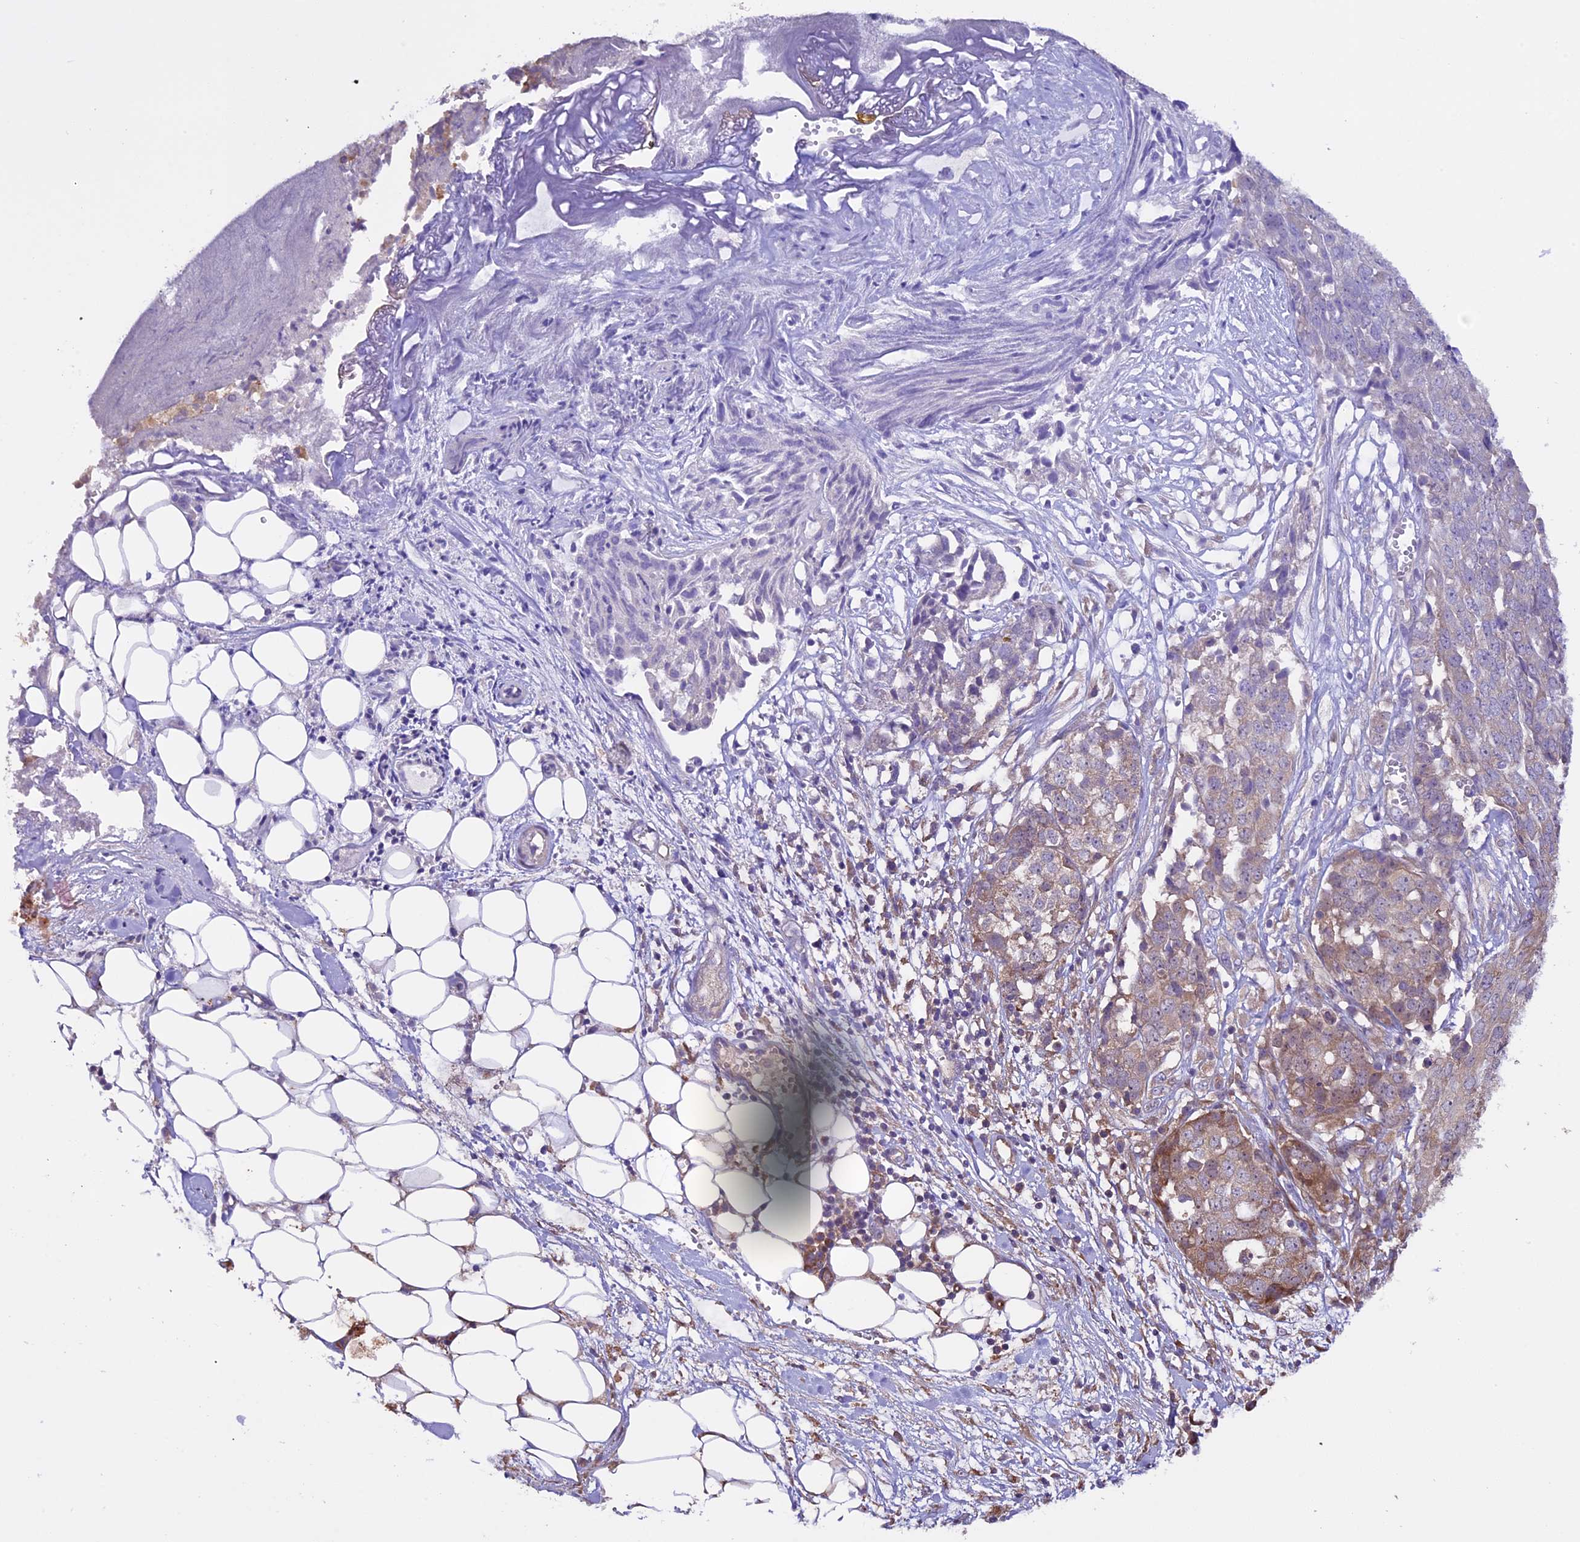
{"staining": {"intensity": "moderate", "quantity": "<25%", "location": "cytoplasmic/membranous"}, "tissue": "ovarian cancer", "cell_type": "Tumor cells", "image_type": "cancer", "snomed": [{"axis": "morphology", "description": "Cystadenocarcinoma, serous, NOS"}, {"axis": "topography", "description": "Soft tissue"}, {"axis": "topography", "description": "Ovary"}], "caption": "Ovarian cancer stained for a protein (brown) demonstrates moderate cytoplasmic/membranous positive positivity in about <25% of tumor cells.", "gene": "SPIRE1", "patient": {"sex": "female", "age": 57}}